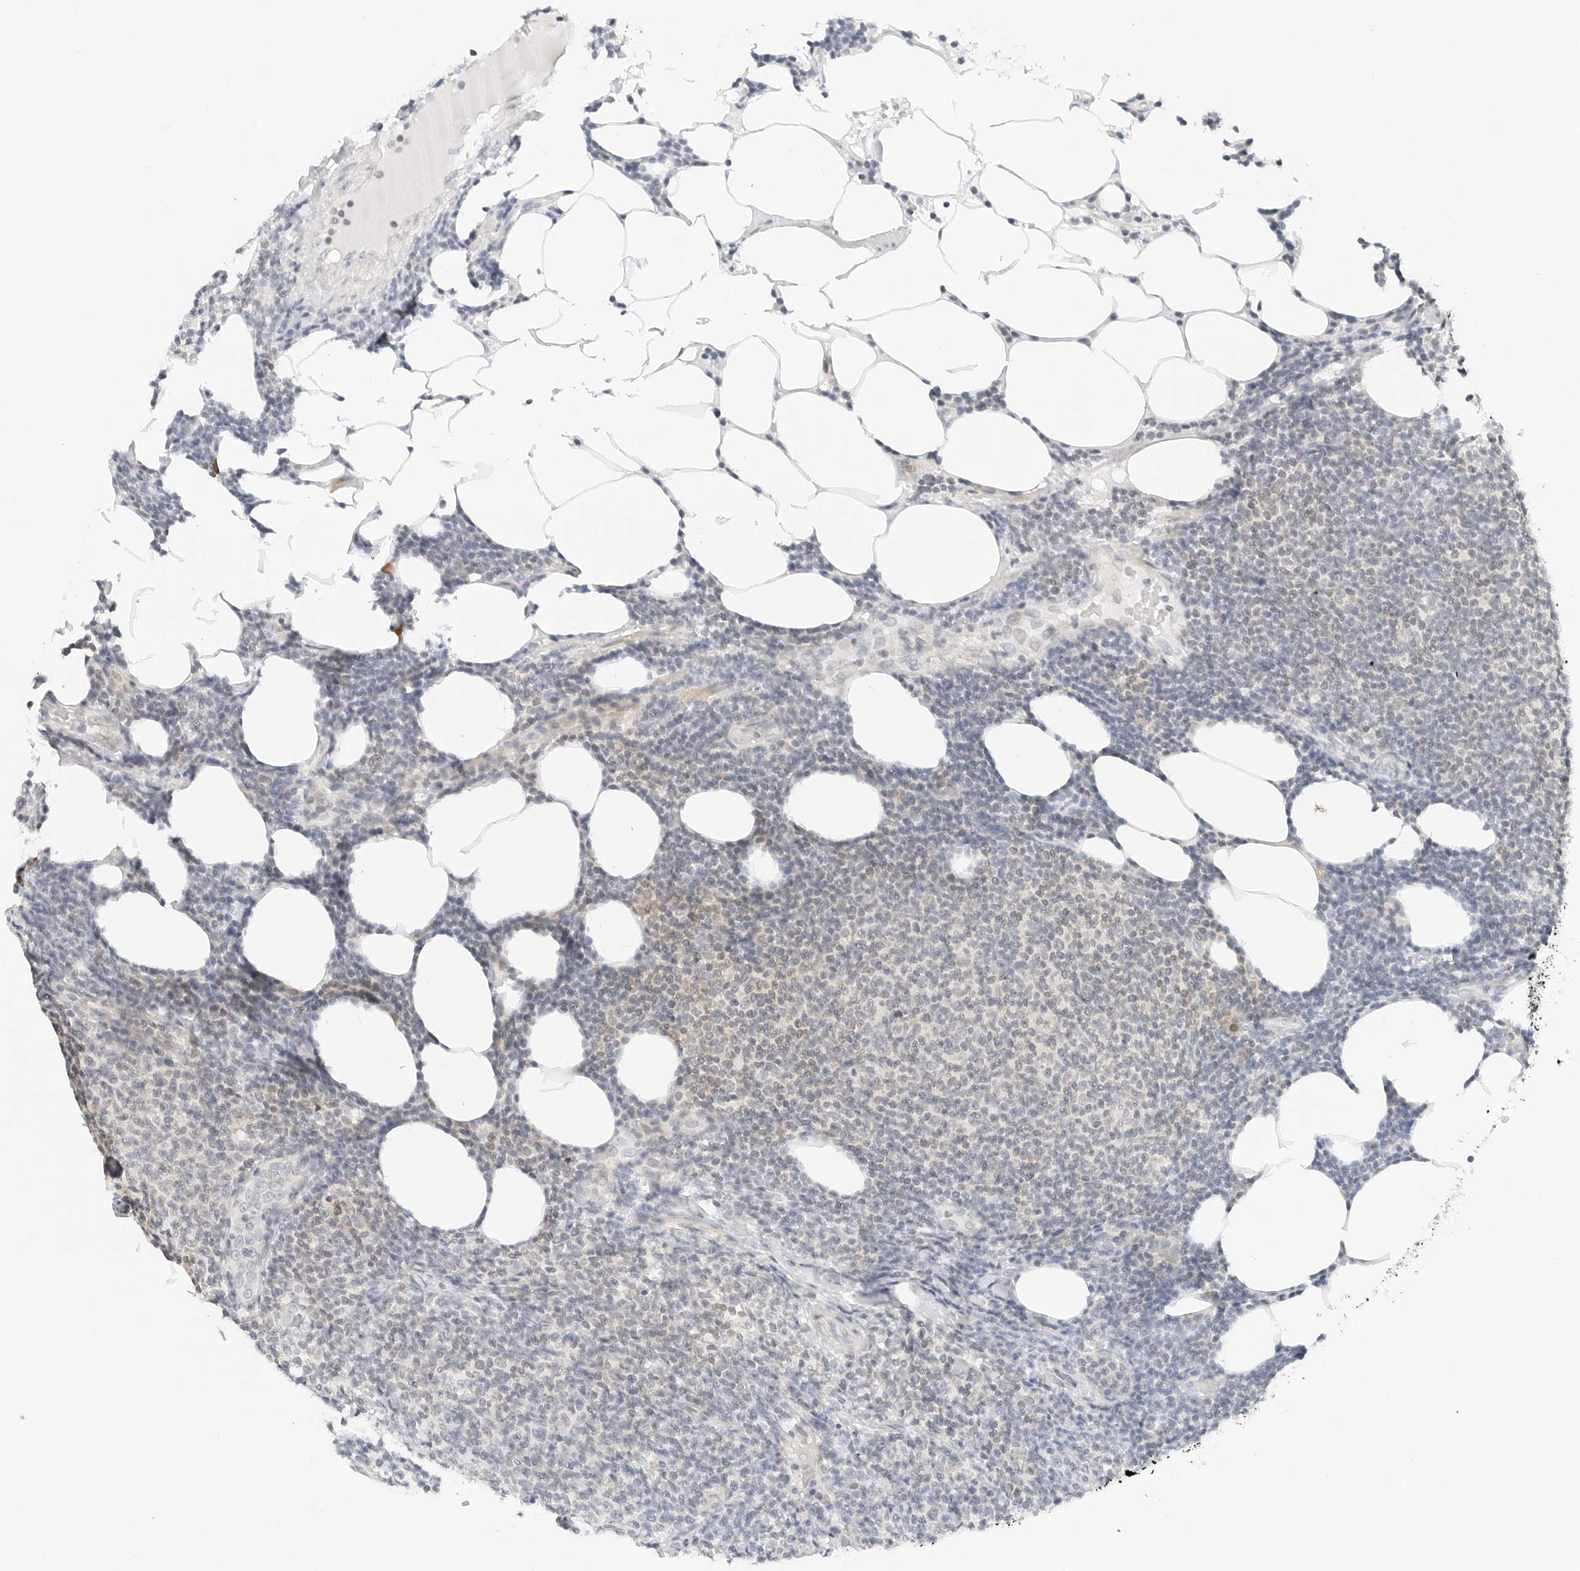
{"staining": {"intensity": "negative", "quantity": "none", "location": "none"}, "tissue": "lymphoma", "cell_type": "Tumor cells", "image_type": "cancer", "snomed": [{"axis": "morphology", "description": "Malignant lymphoma, non-Hodgkin's type, Low grade"}, {"axis": "topography", "description": "Lymph node"}], "caption": "This histopathology image is of malignant lymphoma, non-Hodgkin's type (low-grade) stained with IHC to label a protein in brown with the nuclei are counter-stained blue. There is no positivity in tumor cells.", "gene": "PARP10", "patient": {"sex": "male", "age": 66}}